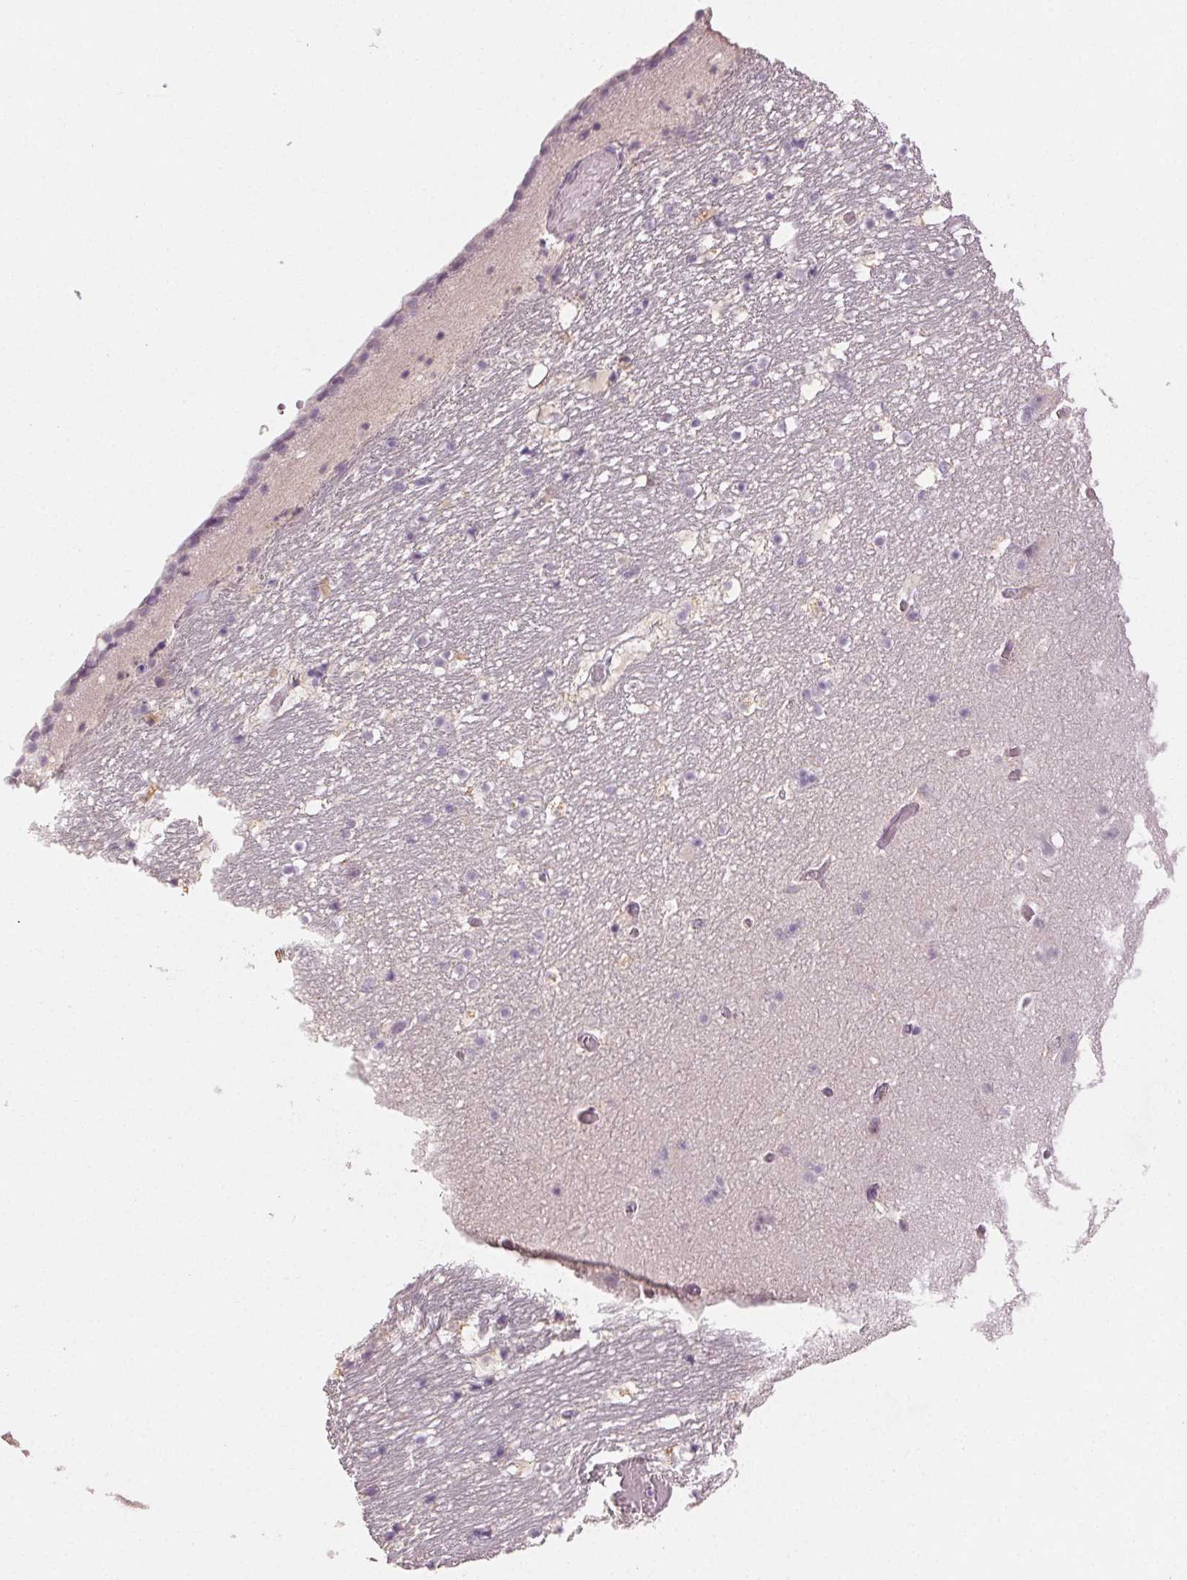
{"staining": {"intensity": "negative", "quantity": "none", "location": "none"}, "tissue": "hippocampus", "cell_type": "Glial cells", "image_type": "normal", "snomed": [{"axis": "morphology", "description": "Normal tissue, NOS"}, {"axis": "topography", "description": "Hippocampus"}], "caption": "IHC image of unremarkable hippocampus: human hippocampus stained with DAB demonstrates no significant protein positivity in glial cells.", "gene": "CLTRN", "patient": {"sex": "male", "age": 26}}